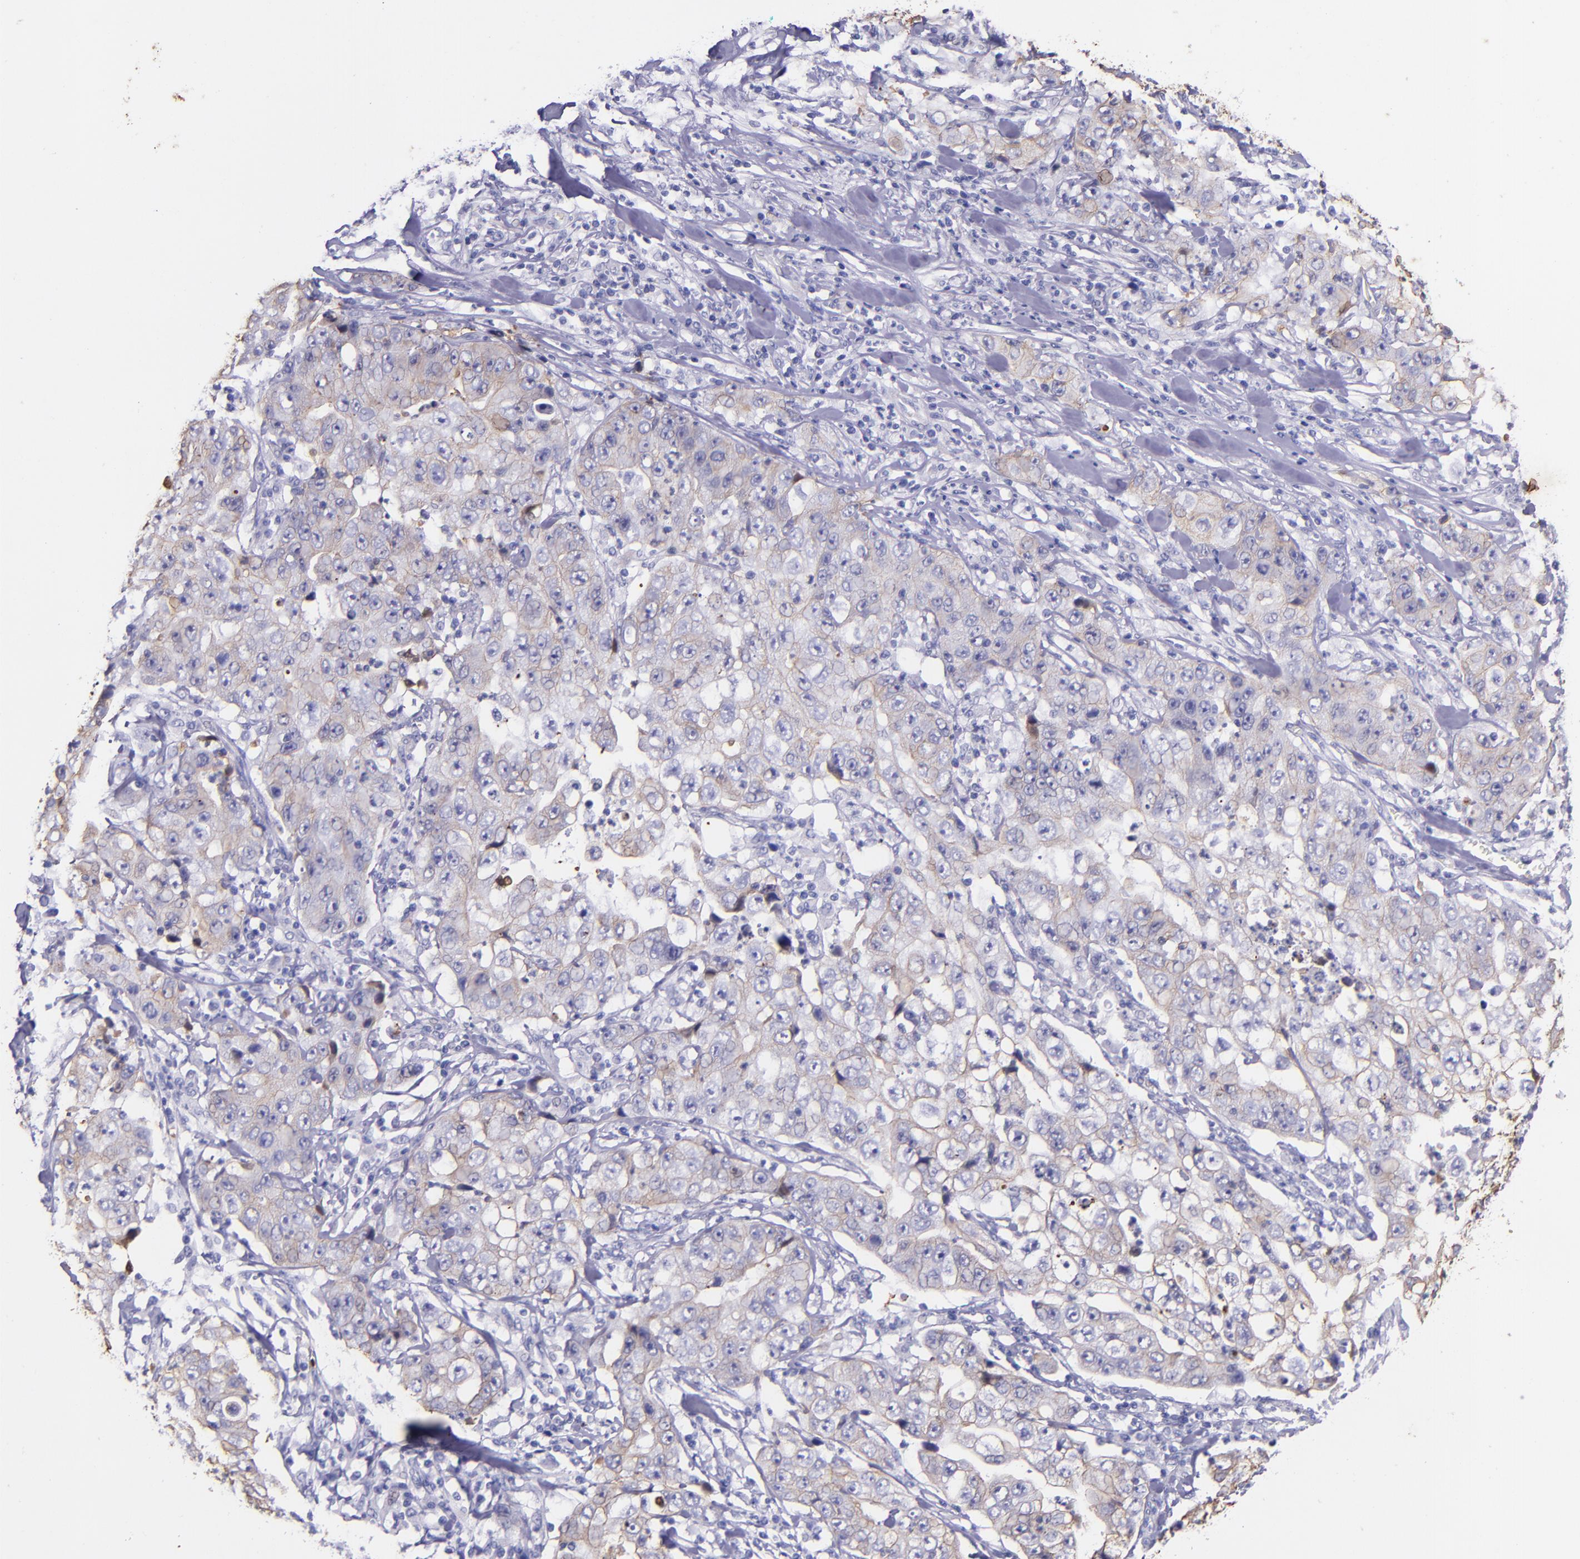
{"staining": {"intensity": "weak", "quantity": ">75%", "location": "cytoplasmic/membranous"}, "tissue": "lung cancer", "cell_type": "Tumor cells", "image_type": "cancer", "snomed": [{"axis": "morphology", "description": "Squamous cell carcinoma, NOS"}, {"axis": "topography", "description": "Lung"}], "caption": "Immunohistochemistry (IHC) histopathology image of neoplastic tissue: lung squamous cell carcinoma stained using immunohistochemistry shows low levels of weak protein expression localized specifically in the cytoplasmic/membranous of tumor cells, appearing as a cytoplasmic/membranous brown color.", "gene": "KRT4", "patient": {"sex": "male", "age": 64}}